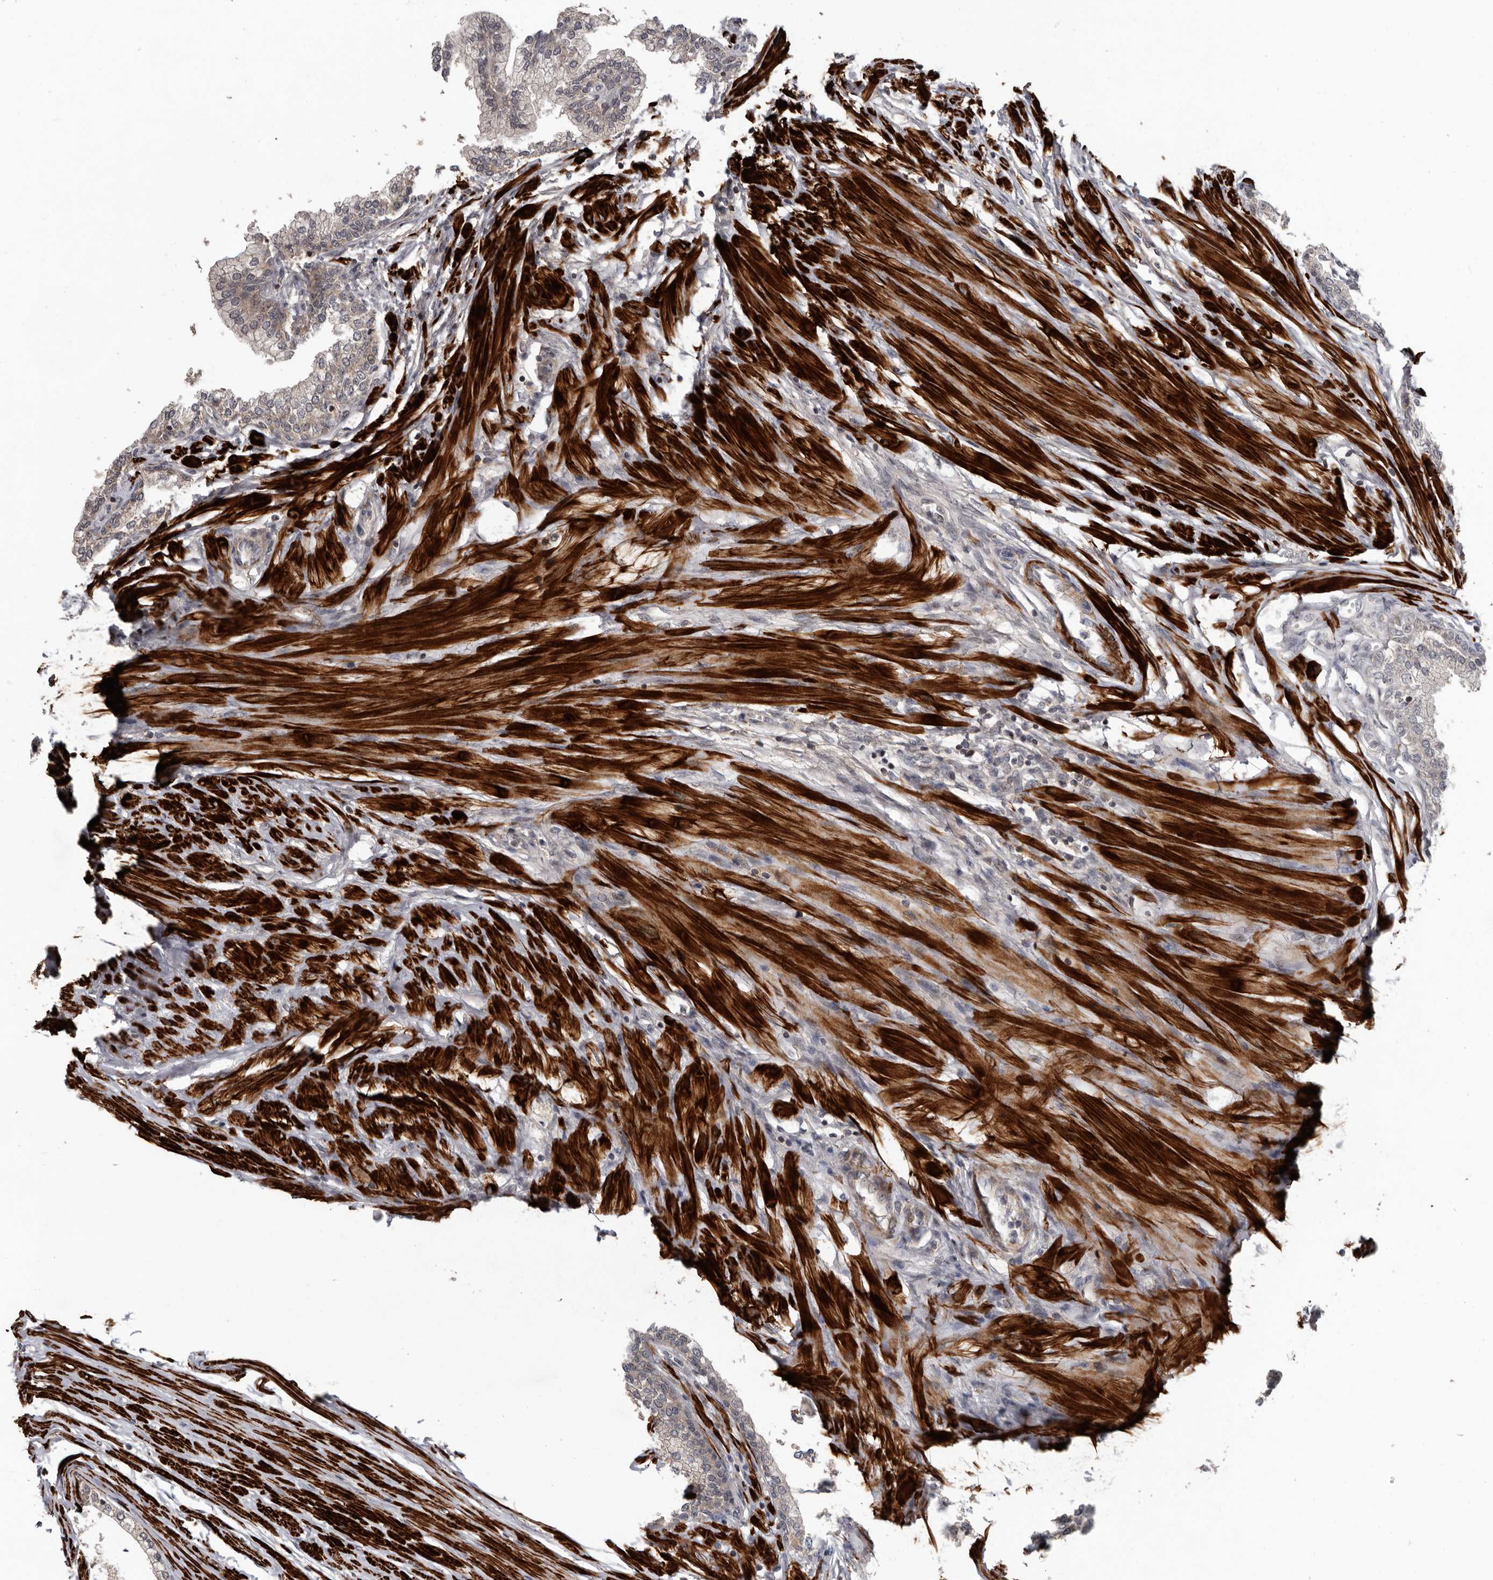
{"staining": {"intensity": "weak", "quantity": "25%-75%", "location": "cytoplasmic/membranous"}, "tissue": "prostate", "cell_type": "Glandular cells", "image_type": "normal", "snomed": [{"axis": "morphology", "description": "Normal tissue, NOS"}, {"axis": "morphology", "description": "Urothelial carcinoma, Low grade"}, {"axis": "topography", "description": "Urinary bladder"}, {"axis": "topography", "description": "Prostate"}], "caption": "Immunohistochemical staining of normal prostate demonstrates low levels of weak cytoplasmic/membranous staining in about 25%-75% of glandular cells. Ihc stains the protein of interest in brown and the nuclei are stained blue.", "gene": "FGFR4", "patient": {"sex": "male", "age": 60}}